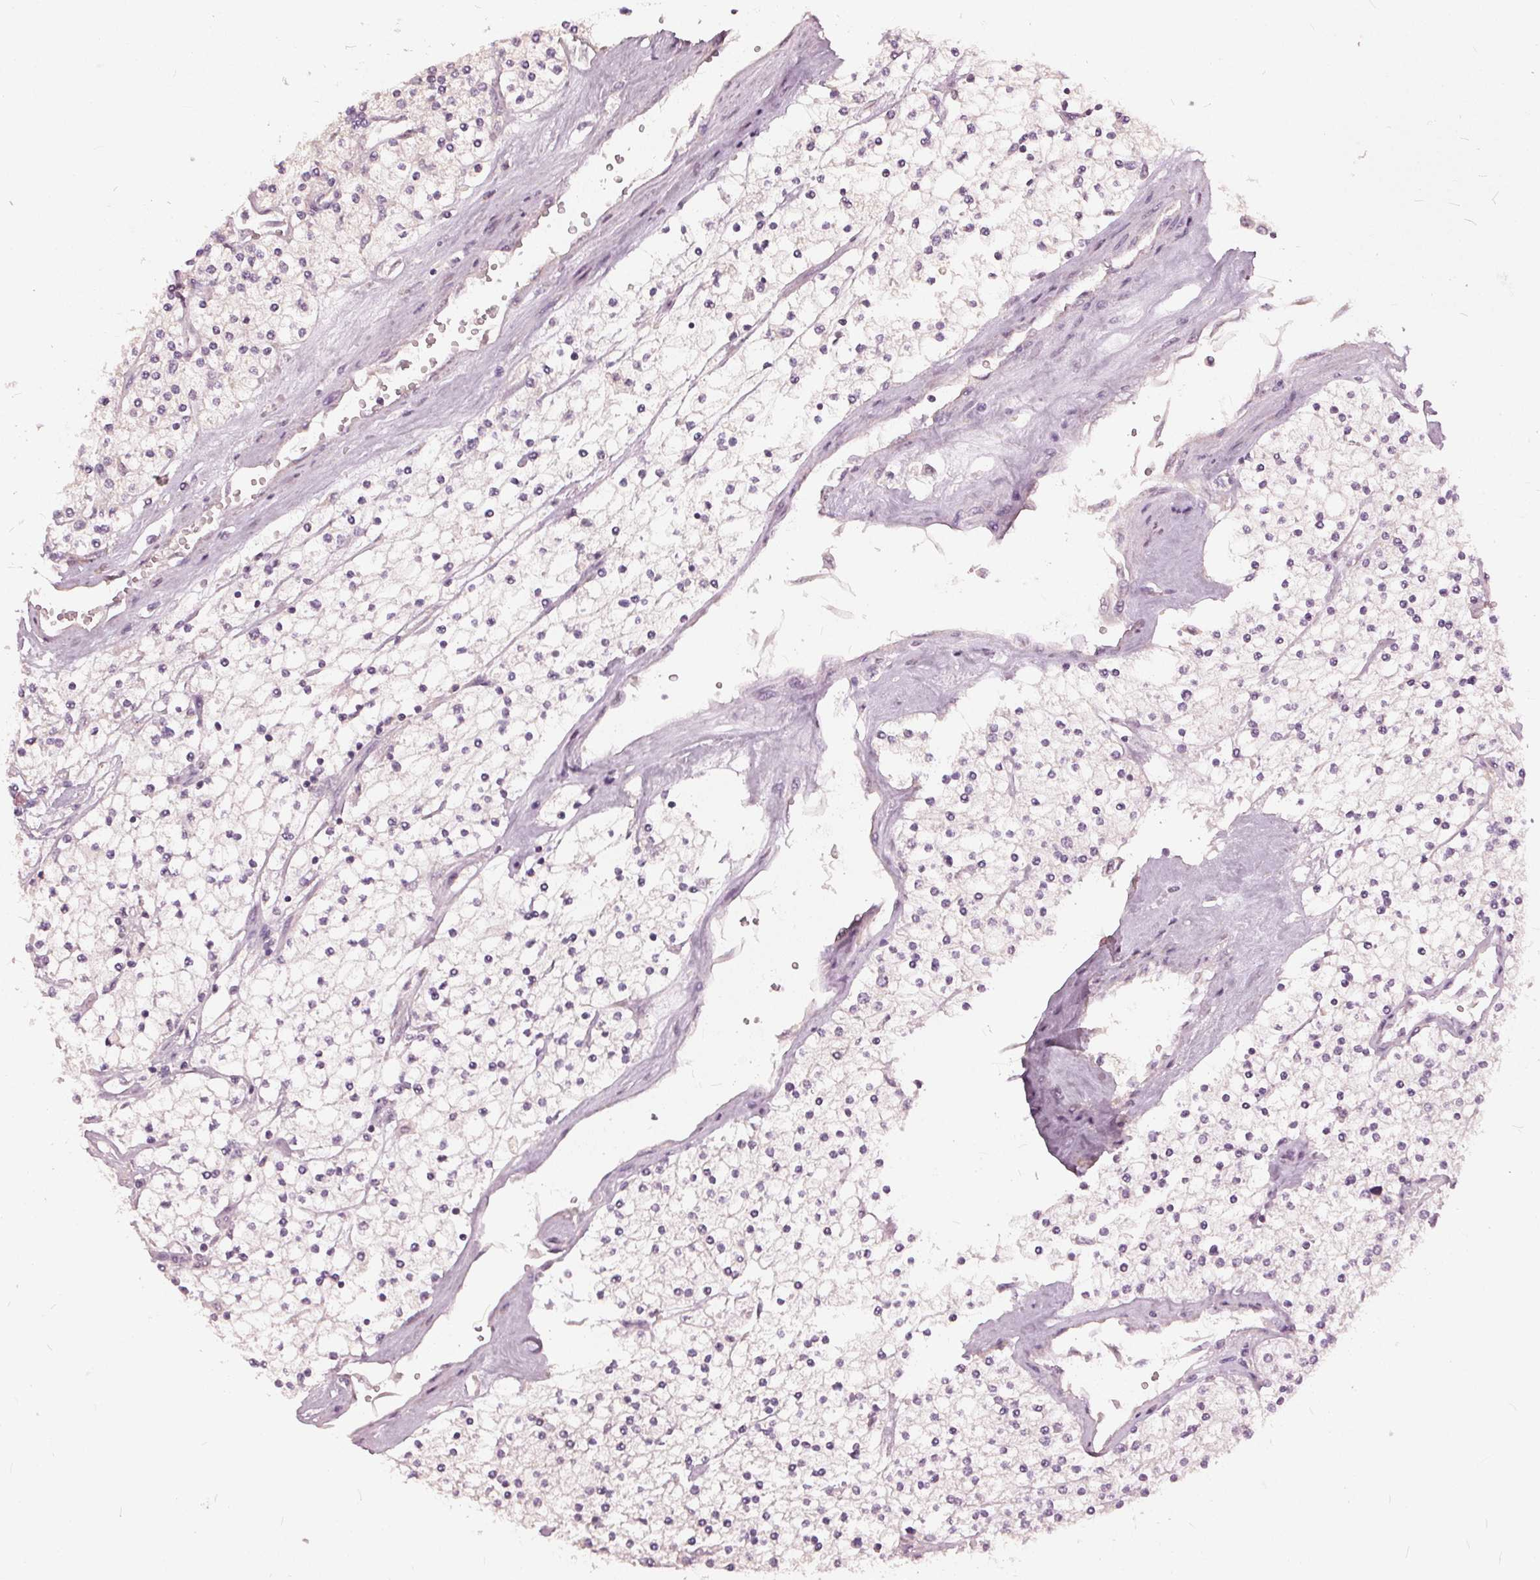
{"staining": {"intensity": "negative", "quantity": "none", "location": "none"}, "tissue": "renal cancer", "cell_type": "Tumor cells", "image_type": "cancer", "snomed": [{"axis": "morphology", "description": "Adenocarcinoma, NOS"}, {"axis": "topography", "description": "Kidney"}], "caption": "Tumor cells show no significant protein staining in renal cancer.", "gene": "KLK13", "patient": {"sex": "male", "age": 80}}